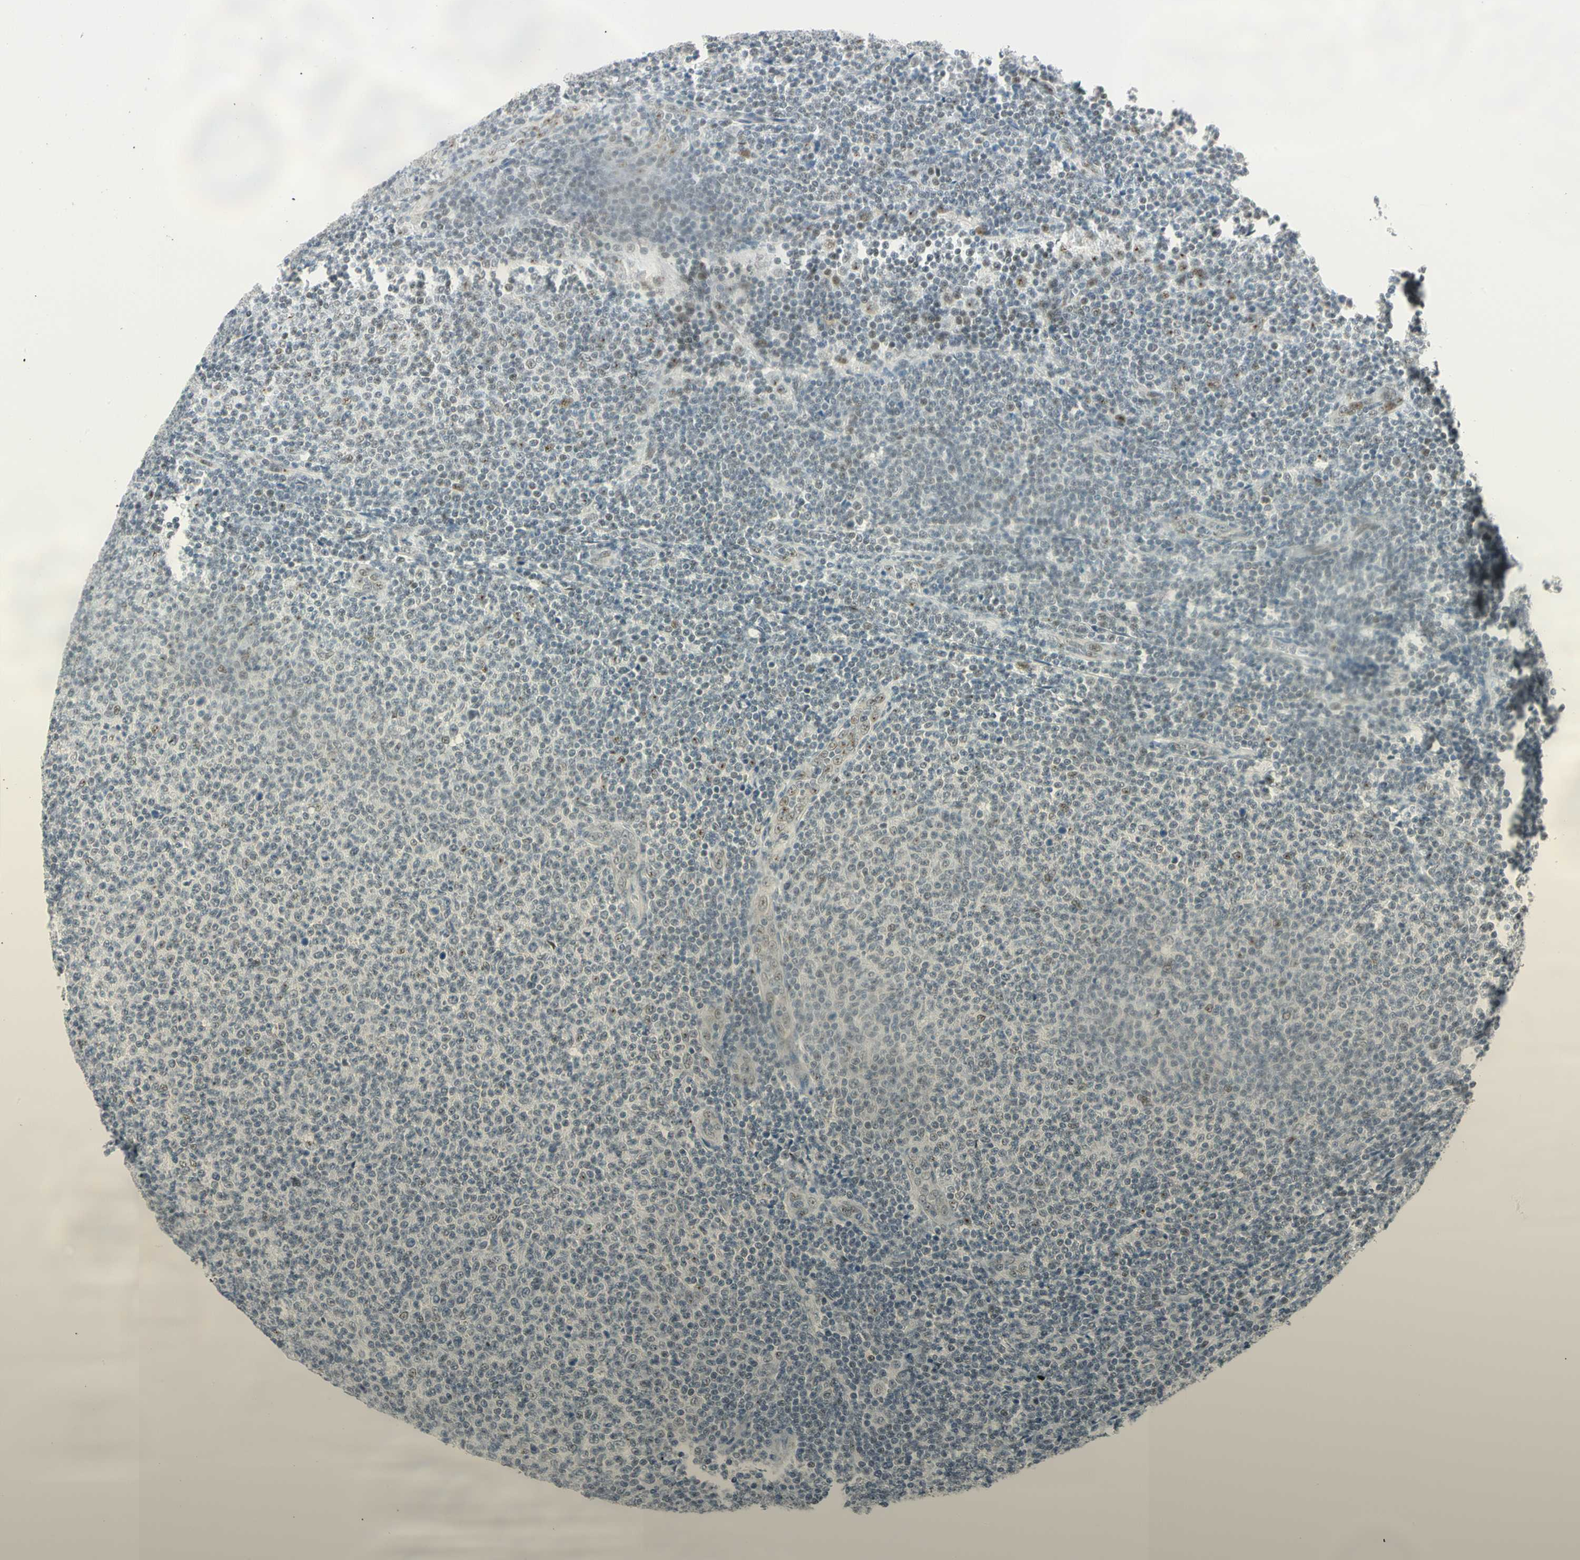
{"staining": {"intensity": "negative", "quantity": "none", "location": "none"}, "tissue": "lymphoma", "cell_type": "Tumor cells", "image_type": "cancer", "snomed": [{"axis": "morphology", "description": "Malignant lymphoma, non-Hodgkin's type, Low grade"}, {"axis": "topography", "description": "Lymph node"}], "caption": "High magnification brightfield microscopy of lymphoma stained with DAB (3,3'-diaminobenzidine) (brown) and counterstained with hematoxylin (blue): tumor cells show no significant expression.", "gene": "NELFE", "patient": {"sex": "male", "age": 66}}